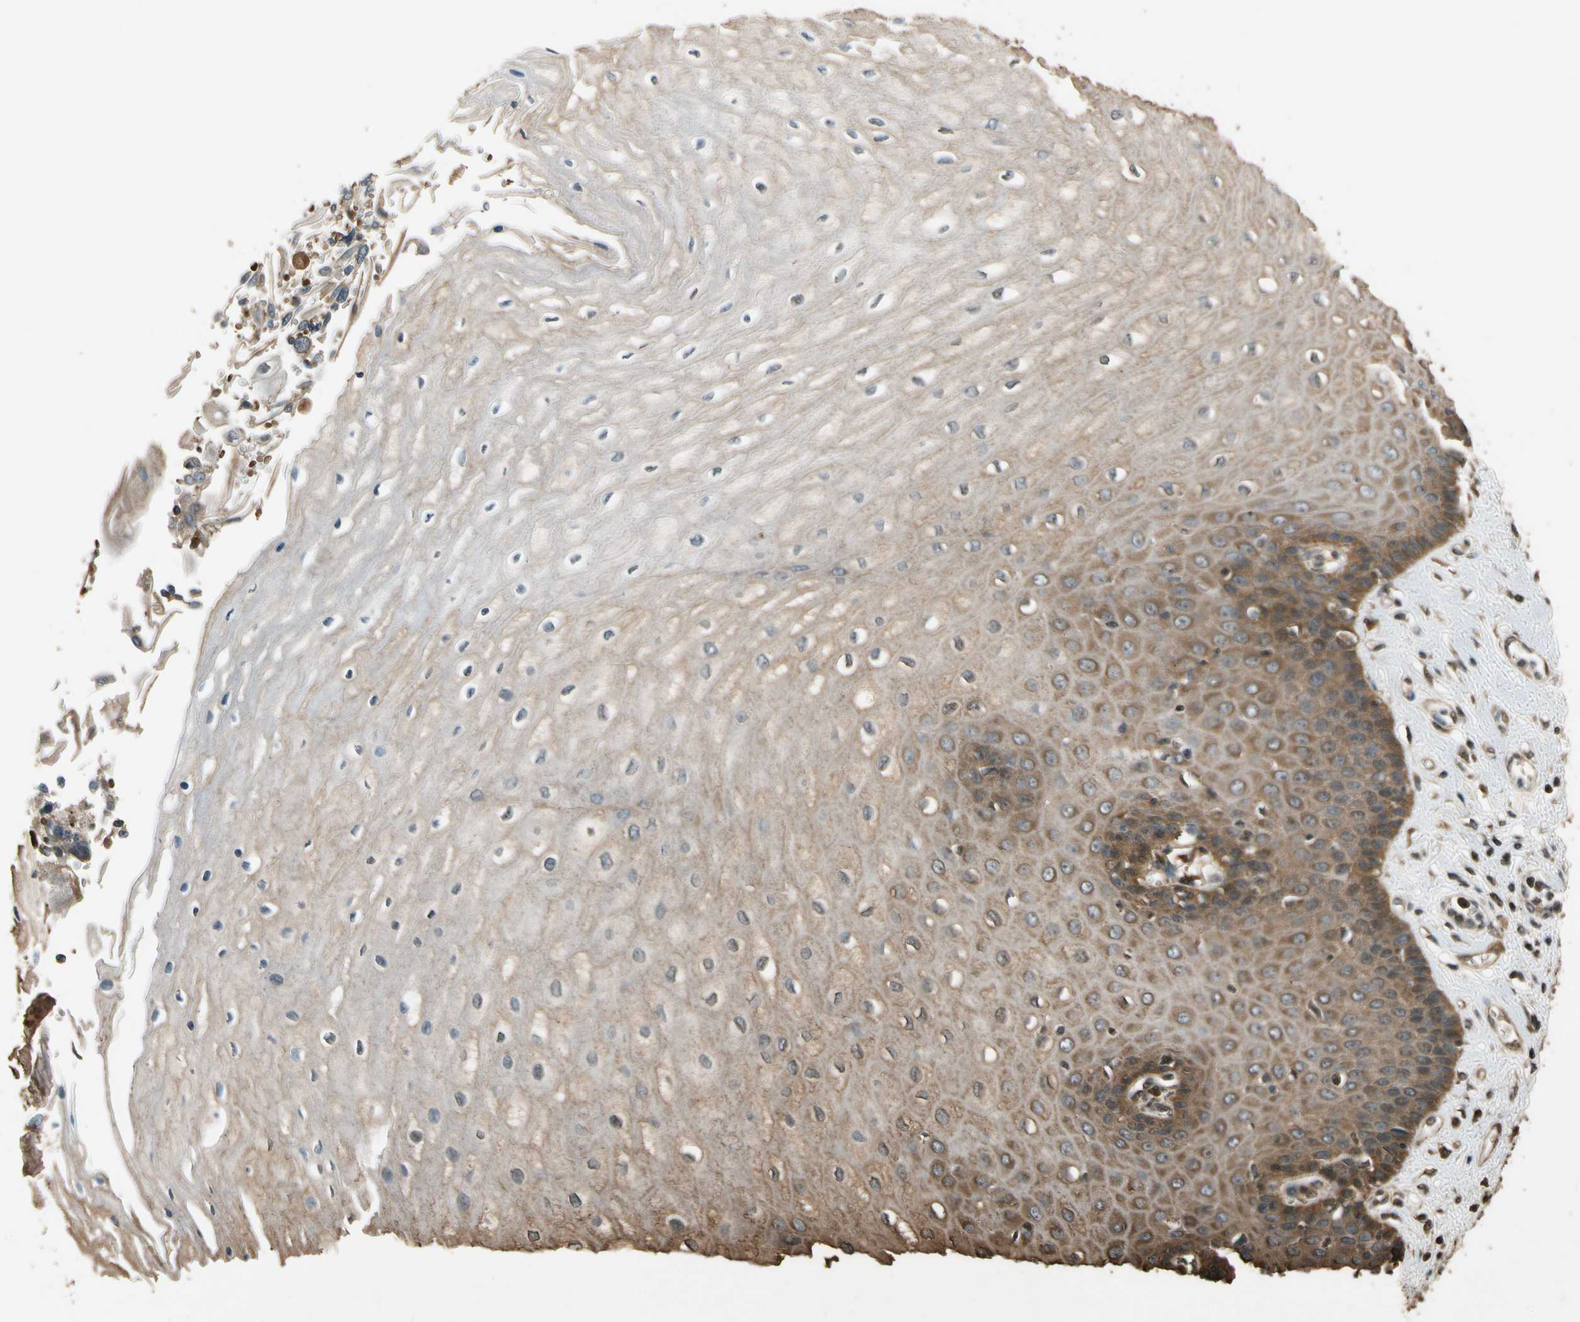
{"staining": {"intensity": "moderate", "quantity": "<25%", "location": "cytoplasmic/membranous"}, "tissue": "esophagus", "cell_type": "Squamous epithelial cells", "image_type": "normal", "snomed": [{"axis": "morphology", "description": "Normal tissue, NOS"}, {"axis": "topography", "description": "Esophagus"}], "caption": "Immunohistochemical staining of unremarkable esophagus displays low levels of moderate cytoplasmic/membranous positivity in about <25% of squamous epithelial cells. (DAB IHC with brightfield microscopy, high magnification).", "gene": "MST1R", "patient": {"sex": "male", "age": 65}}